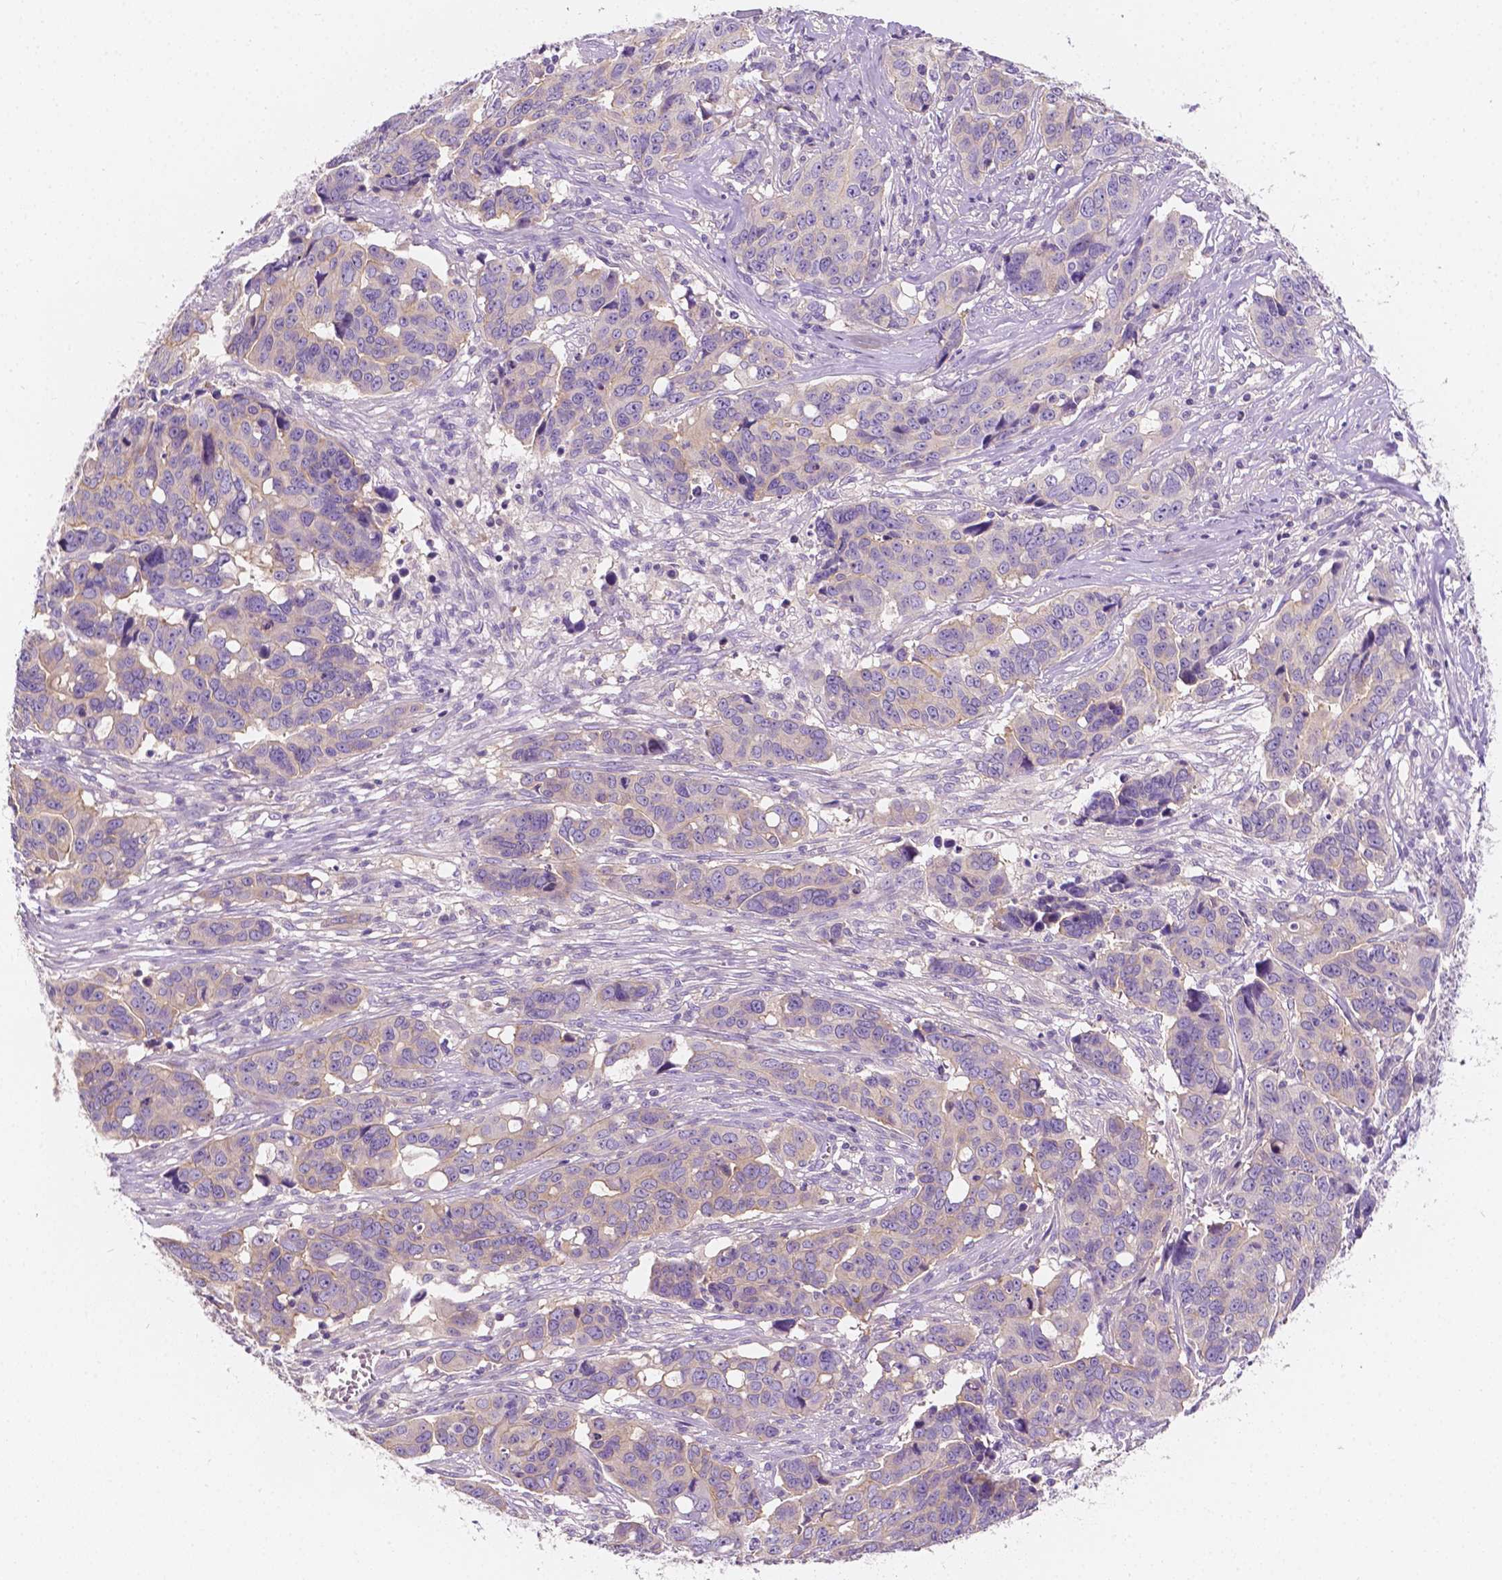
{"staining": {"intensity": "negative", "quantity": "none", "location": "none"}, "tissue": "ovarian cancer", "cell_type": "Tumor cells", "image_type": "cancer", "snomed": [{"axis": "morphology", "description": "Carcinoma, endometroid"}, {"axis": "topography", "description": "Ovary"}], "caption": "An image of ovarian endometroid carcinoma stained for a protein reveals no brown staining in tumor cells.", "gene": "SIRT2", "patient": {"sex": "female", "age": 78}}